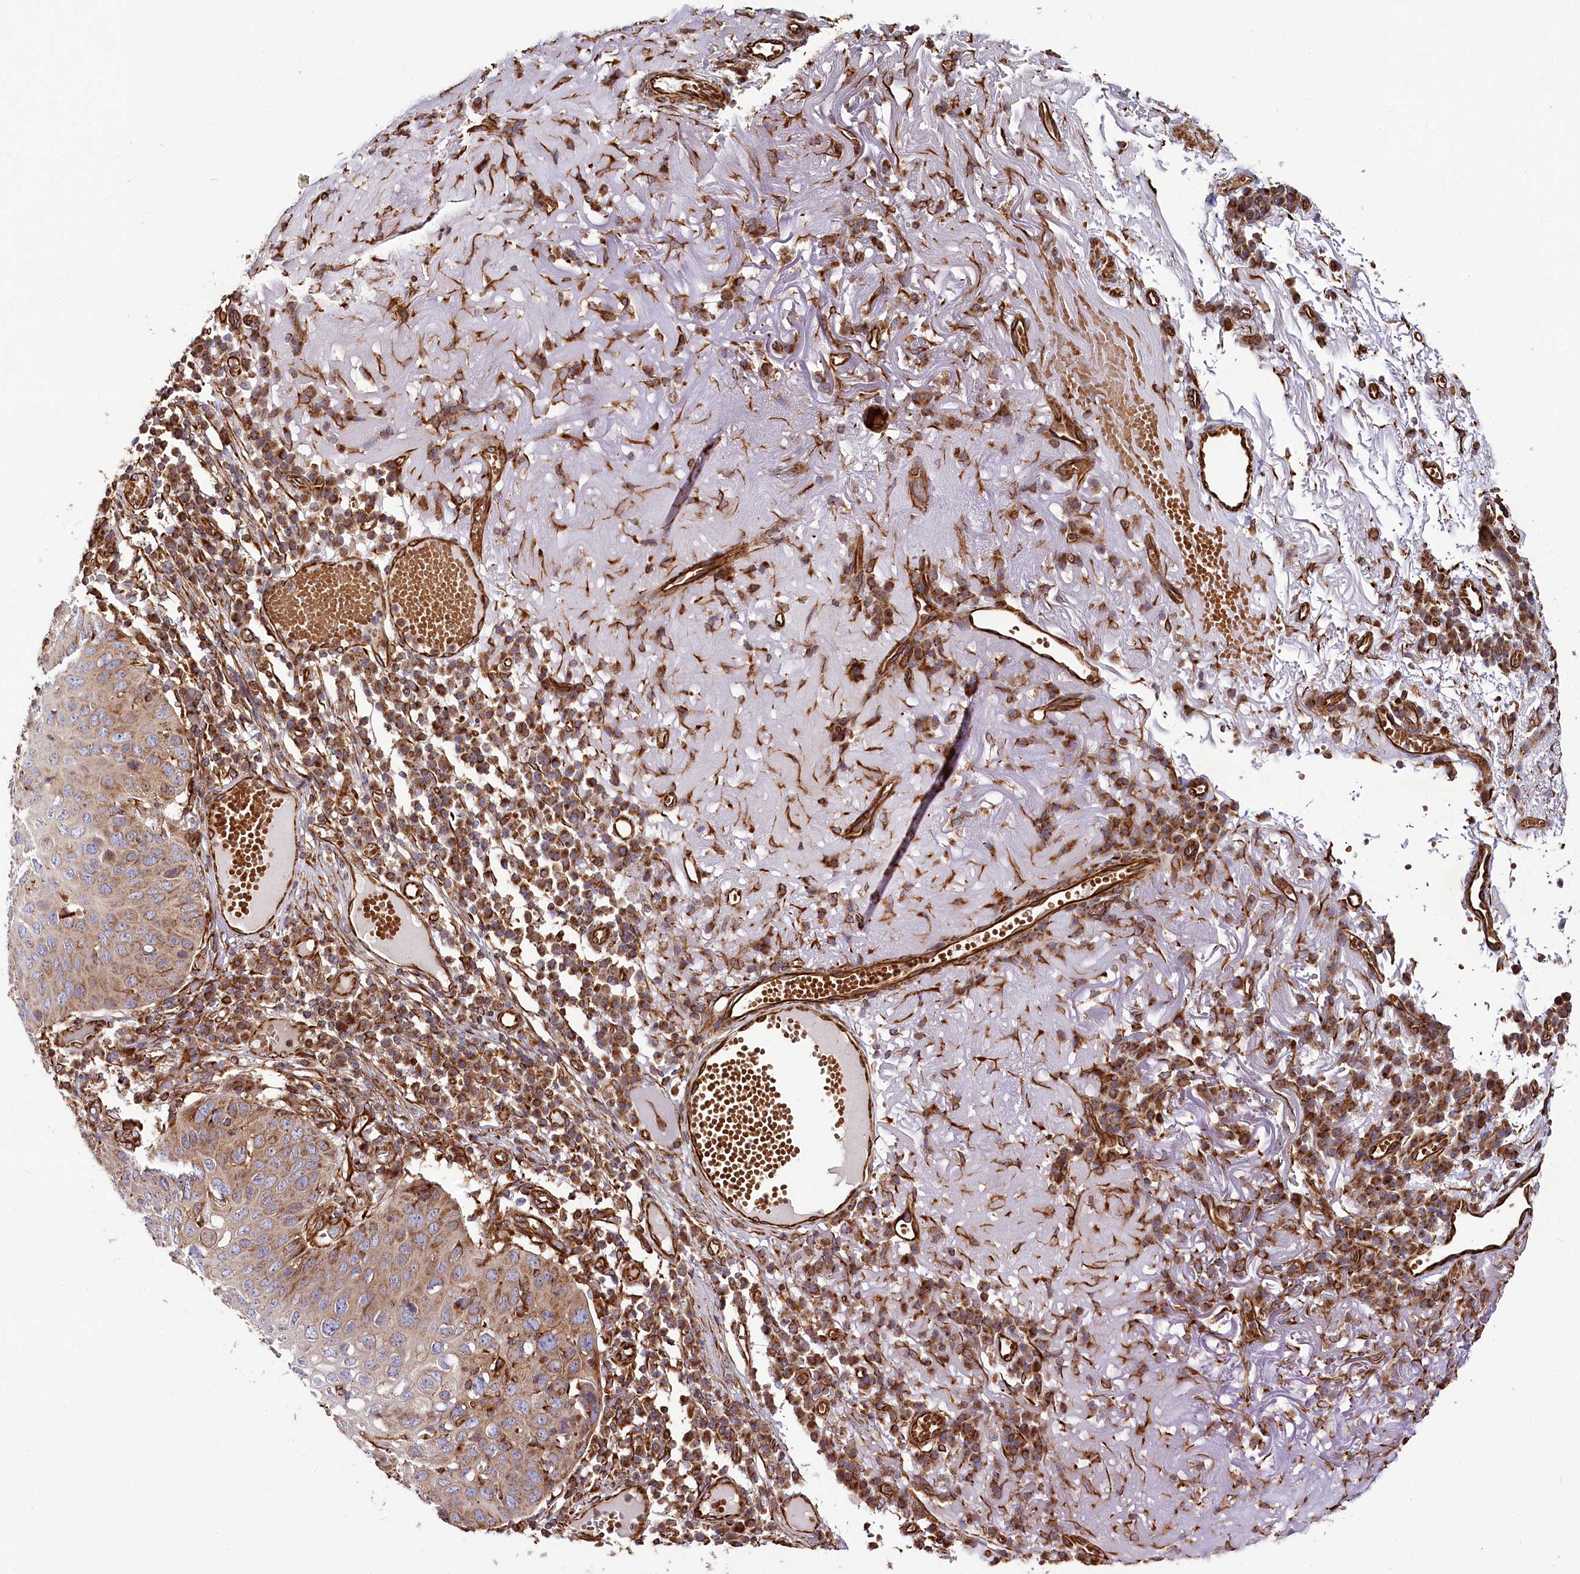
{"staining": {"intensity": "strong", "quantity": "25%-75%", "location": "cytoplasmic/membranous"}, "tissue": "skin cancer", "cell_type": "Tumor cells", "image_type": "cancer", "snomed": [{"axis": "morphology", "description": "Squamous cell carcinoma, NOS"}, {"axis": "topography", "description": "Skin"}], "caption": "Immunohistochemical staining of skin squamous cell carcinoma exhibits high levels of strong cytoplasmic/membranous staining in approximately 25%-75% of tumor cells. (DAB = brown stain, brightfield microscopy at high magnification).", "gene": "THUMPD3", "patient": {"sex": "female", "age": 90}}